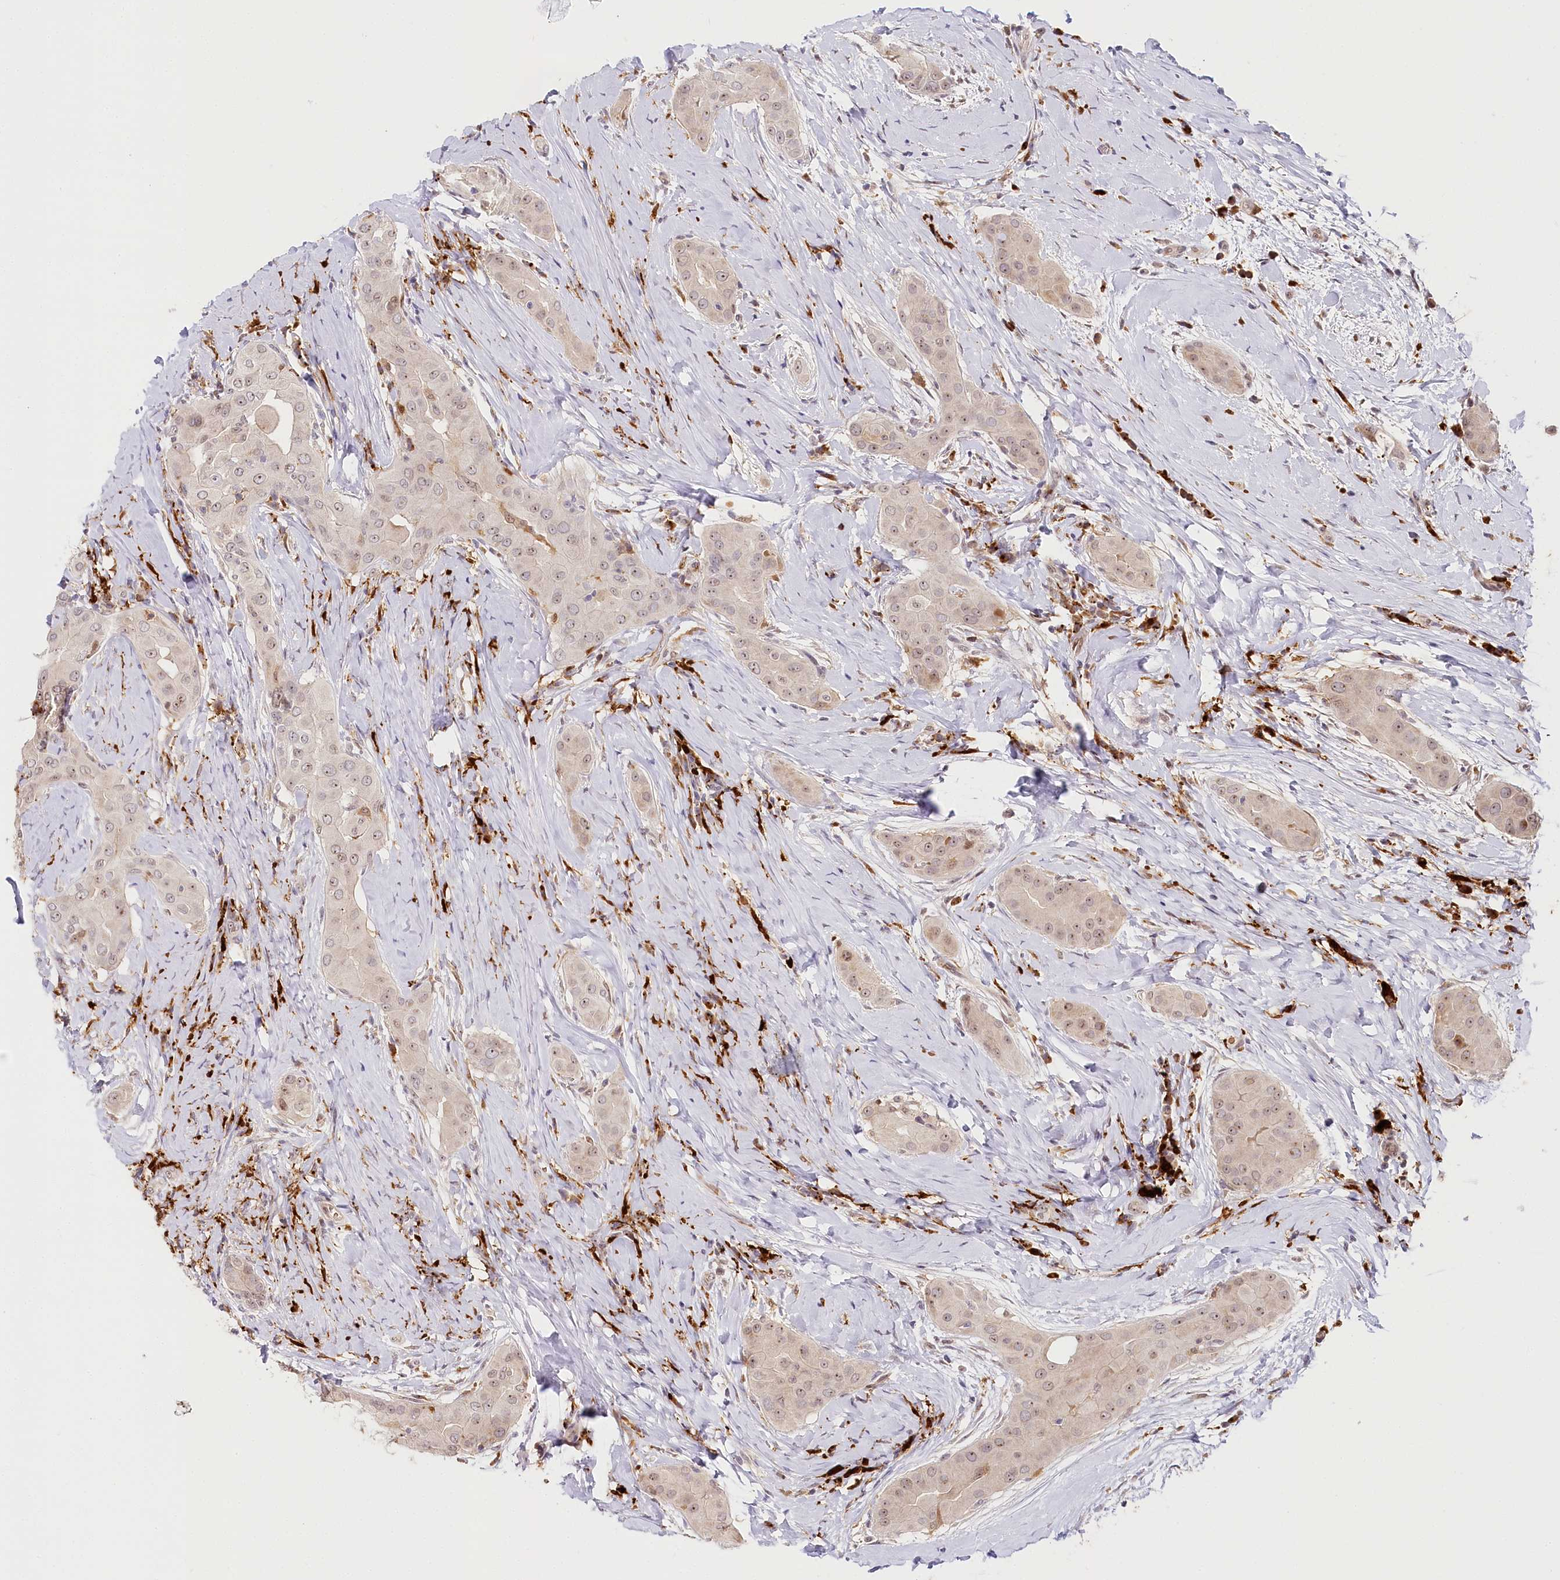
{"staining": {"intensity": "weak", "quantity": "<25%", "location": "nuclear"}, "tissue": "thyroid cancer", "cell_type": "Tumor cells", "image_type": "cancer", "snomed": [{"axis": "morphology", "description": "Papillary adenocarcinoma, NOS"}, {"axis": "topography", "description": "Thyroid gland"}], "caption": "IHC photomicrograph of neoplastic tissue: human thyroid cancer (papillary adenocarcinoma) stained with DAB displays no significant protein expression in tumor cells.", "gene": "WDR36", "patient": {"sex": "male", "age": 33}}